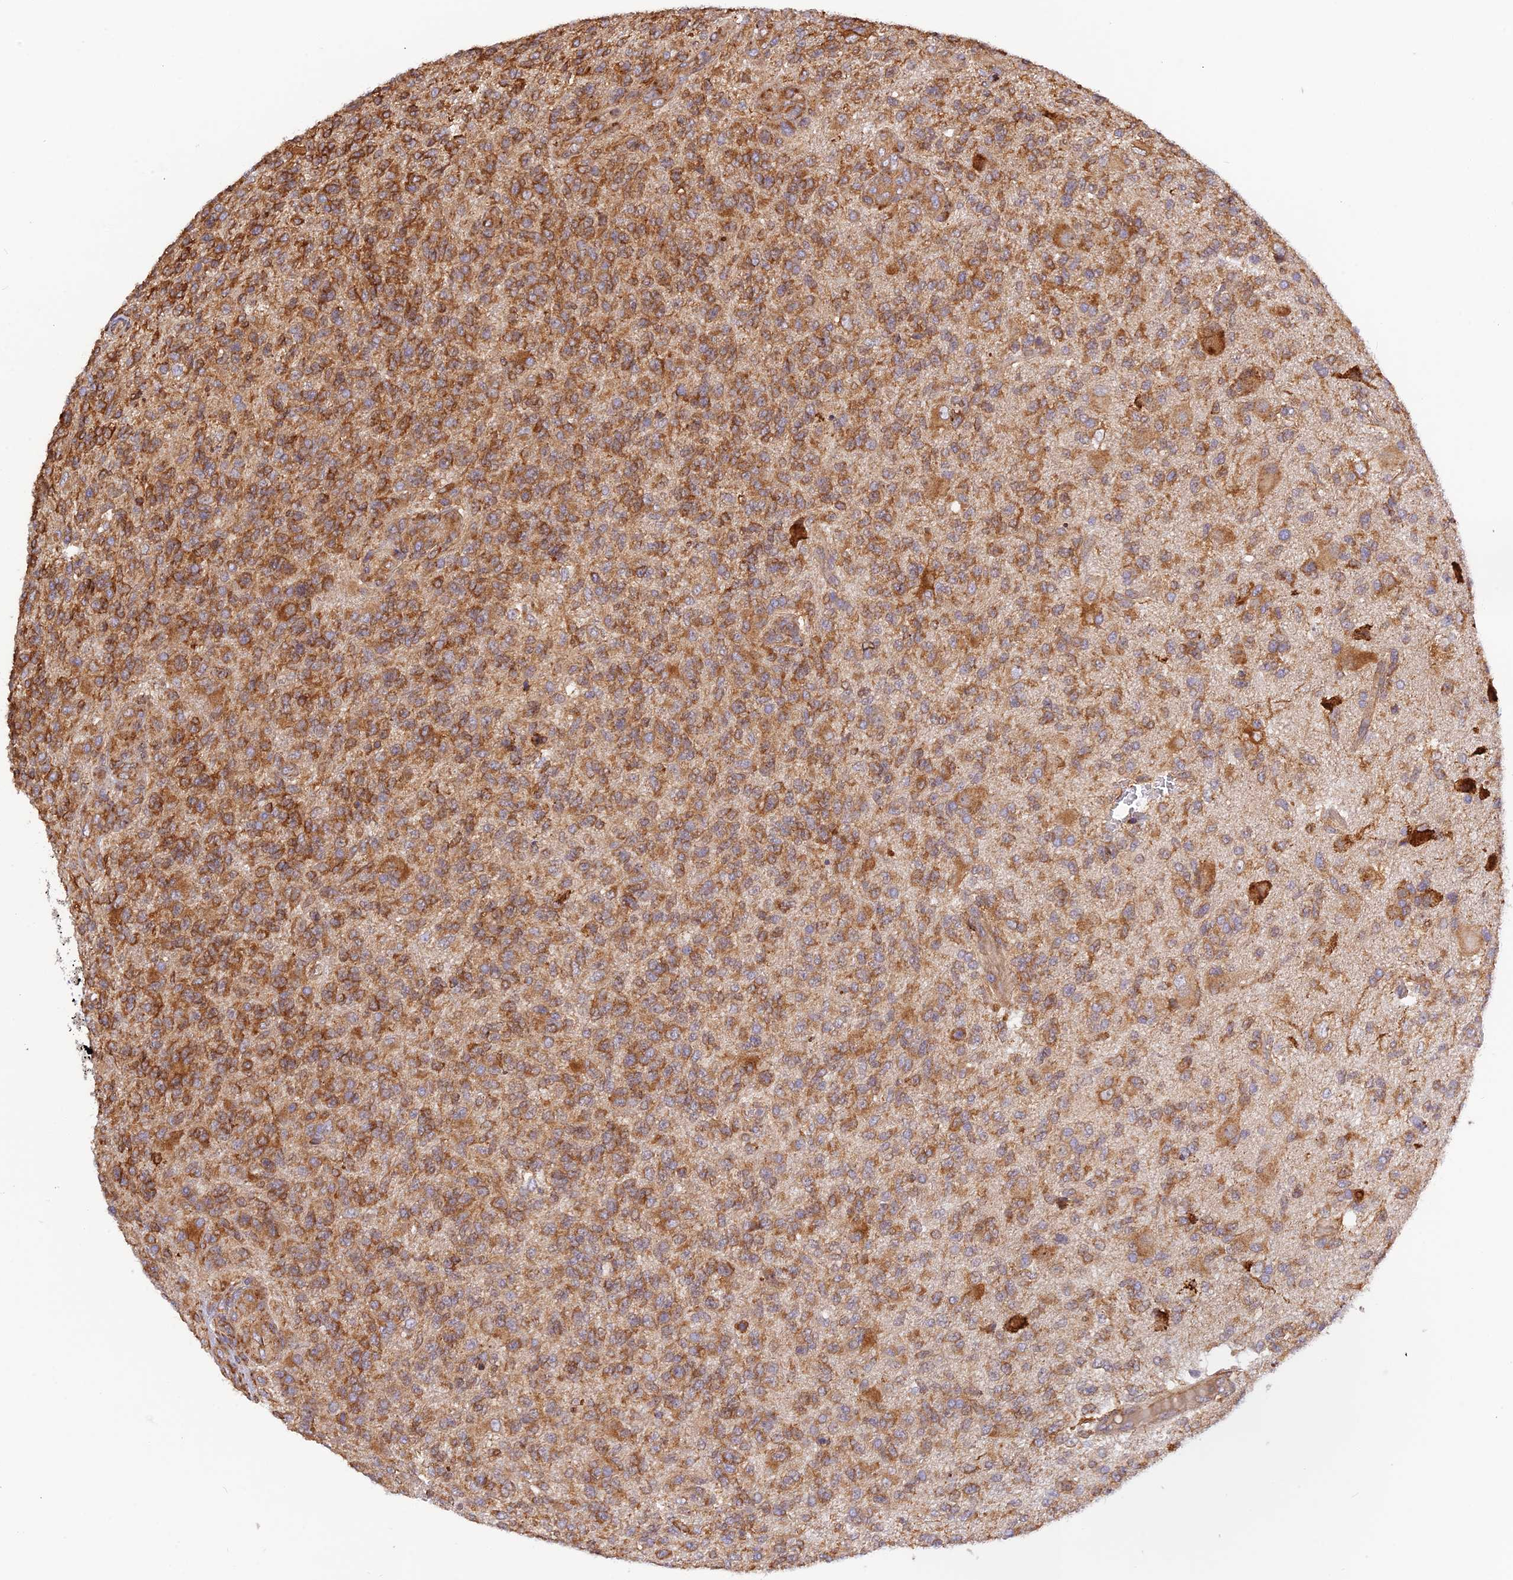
{"staining": {"intensity": "strong", "quantity": ">75%", "location": "cytoplasmic/membranous"}, "tissue": "glioma", "cell_type": "Tumor cells", "image_type": "cancer", "snomed": [{"axis": "morphology", "description": "Glioma, malignant, High grade"}, {"axis": "topography", "description": "Brain"}], "caption": "Immunohistochemistry micrograph of neoplastic tissue: human malignant glioma (high-grade) stained using immunohistochemistry (IHC) displays high levels of strong protein expression localized specifically in the cytoplasmic/membranous of tumor cells, appearing as a cytoplasmic/membranous brown color.", "gene": "RPL5", "patient": {"sex": "male", "age": 56}}